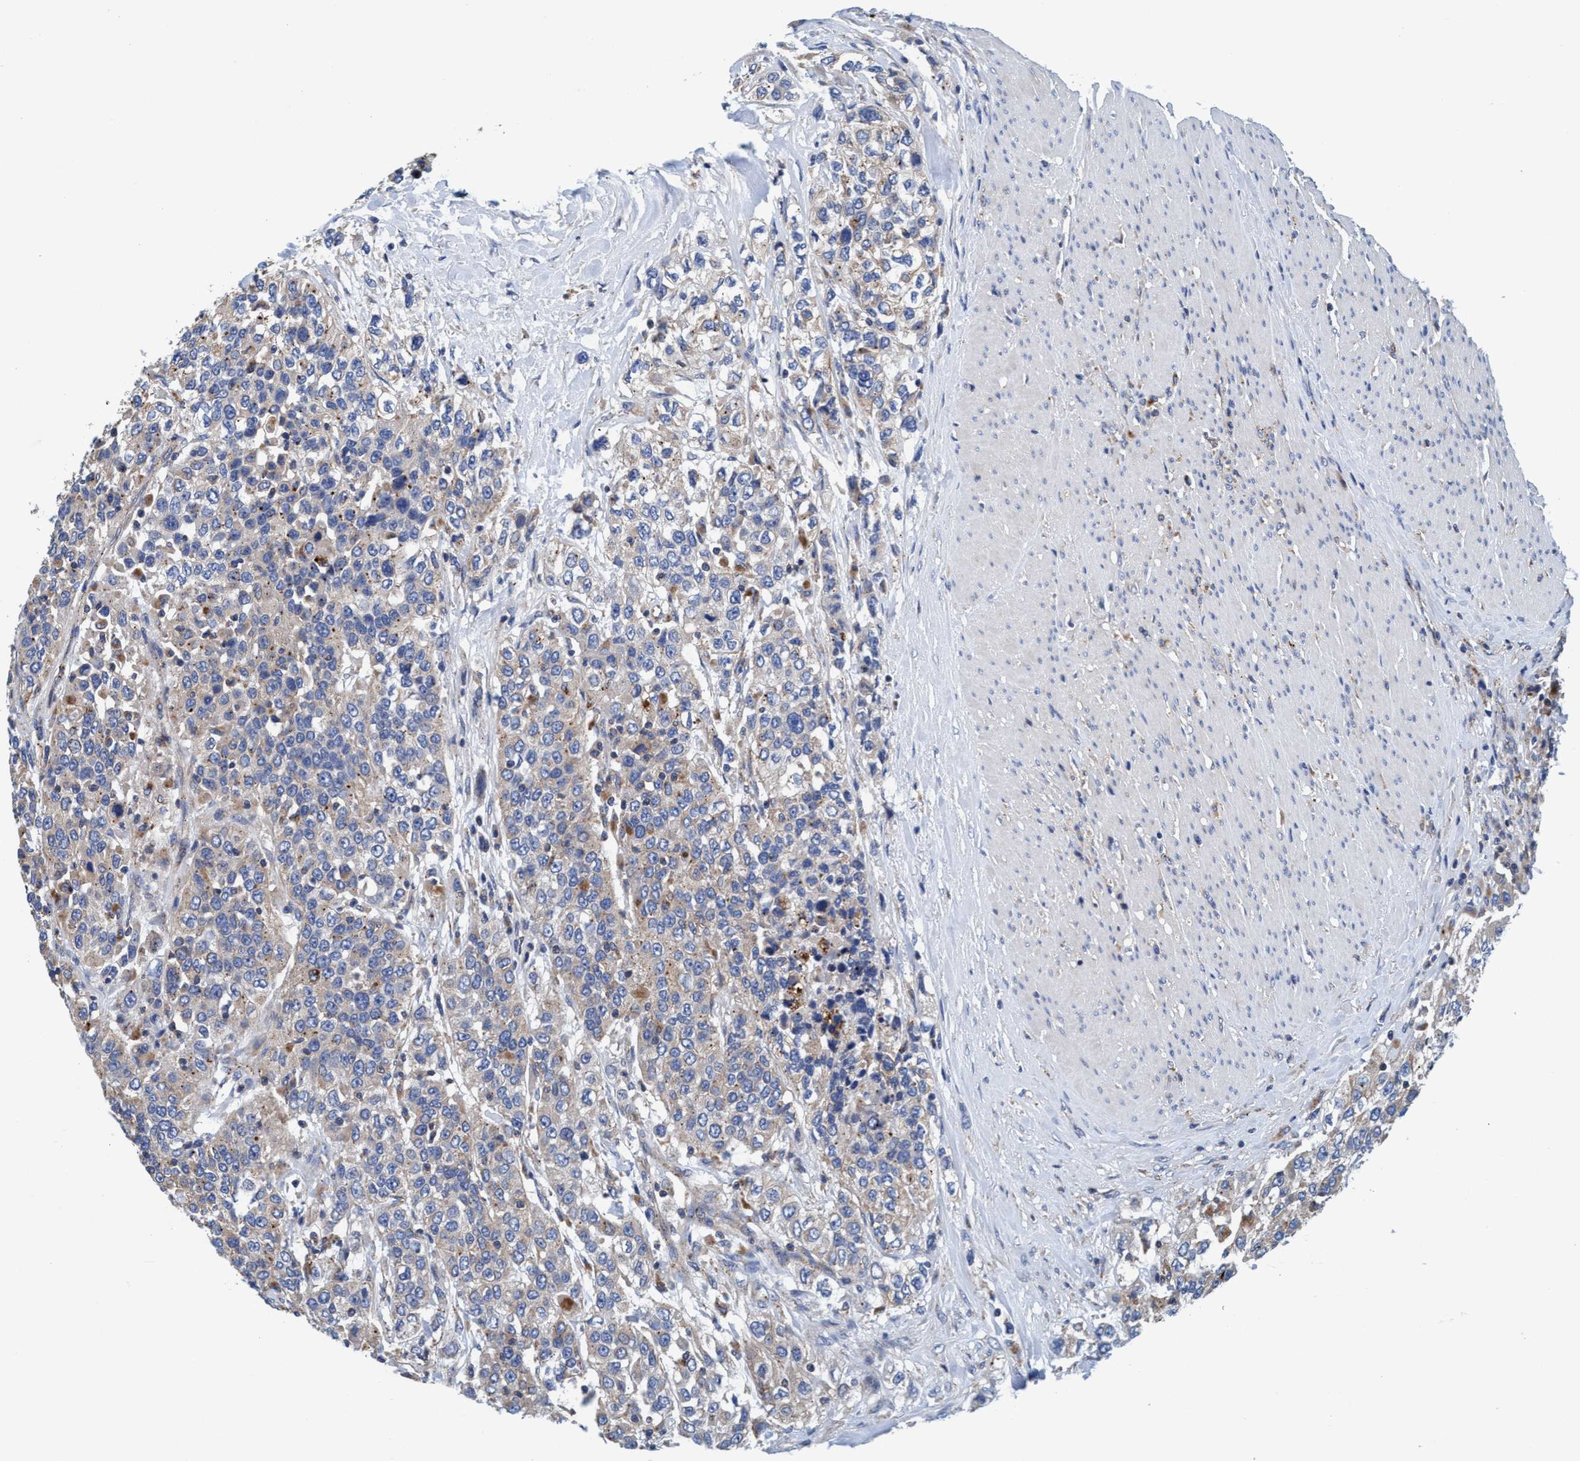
{"staining": {"intensity": "weak", "quantity": "<25%", "location": "cytoplasmic/membranous"}, "tissue": "urothelial cancer", "cell_type": "Tumor cells", "image_type": "cancer", "snomed": [{"axis": "morphology", "description": "Urothelial carcinoma, High grade"}, {"axis": "topography", "description": "Urinary bladder"}], "caption": "Urothelial cancer stained for a protein using IHC displays no staining tumor cells.", "gene": "ENDOG", "patient": {"sex": "female", "age": 80}}